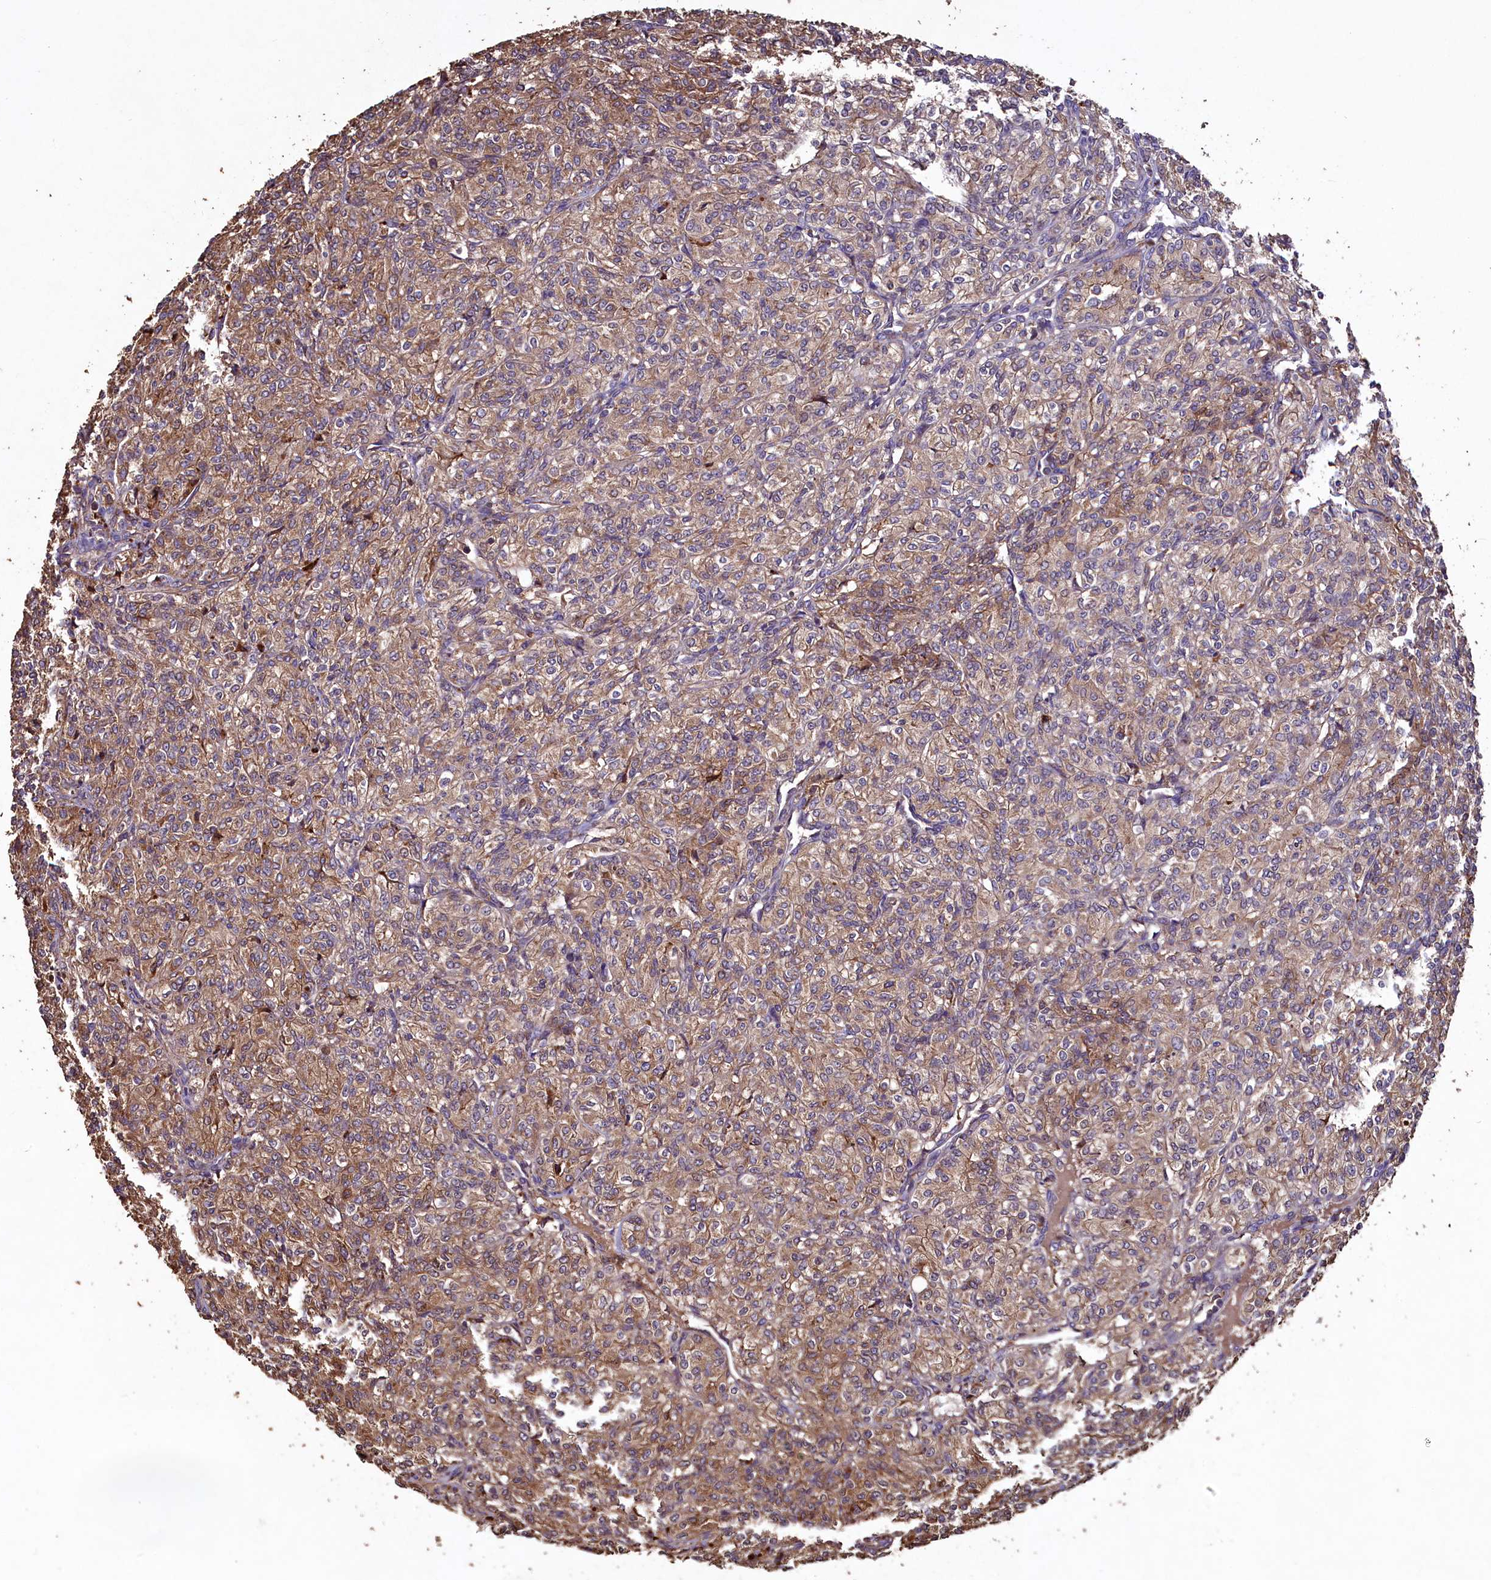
{"staining": {"intensity": "moderate", "quantity": ">75%", "location": "cytoplasmic/membranous"}, "tissue": "renal cancer", "cell_type": "Tumor cells", "image_type": "cancer", "snomed": [{"axis": "morphology", "description": "Adenocarcinoma, NOS"}, {"axis": "topography", "description": "Kidney"}], "caption": "A histopathology image showing moderate cytoplasmic/membranous positivity in approximately >75% of tumor cells in renal cancer (adenocarcinoma), as visualized by brown immunohistochemical staining.", "gene": "TMEM98", "patient": {"sex": "male", "age": 77}}